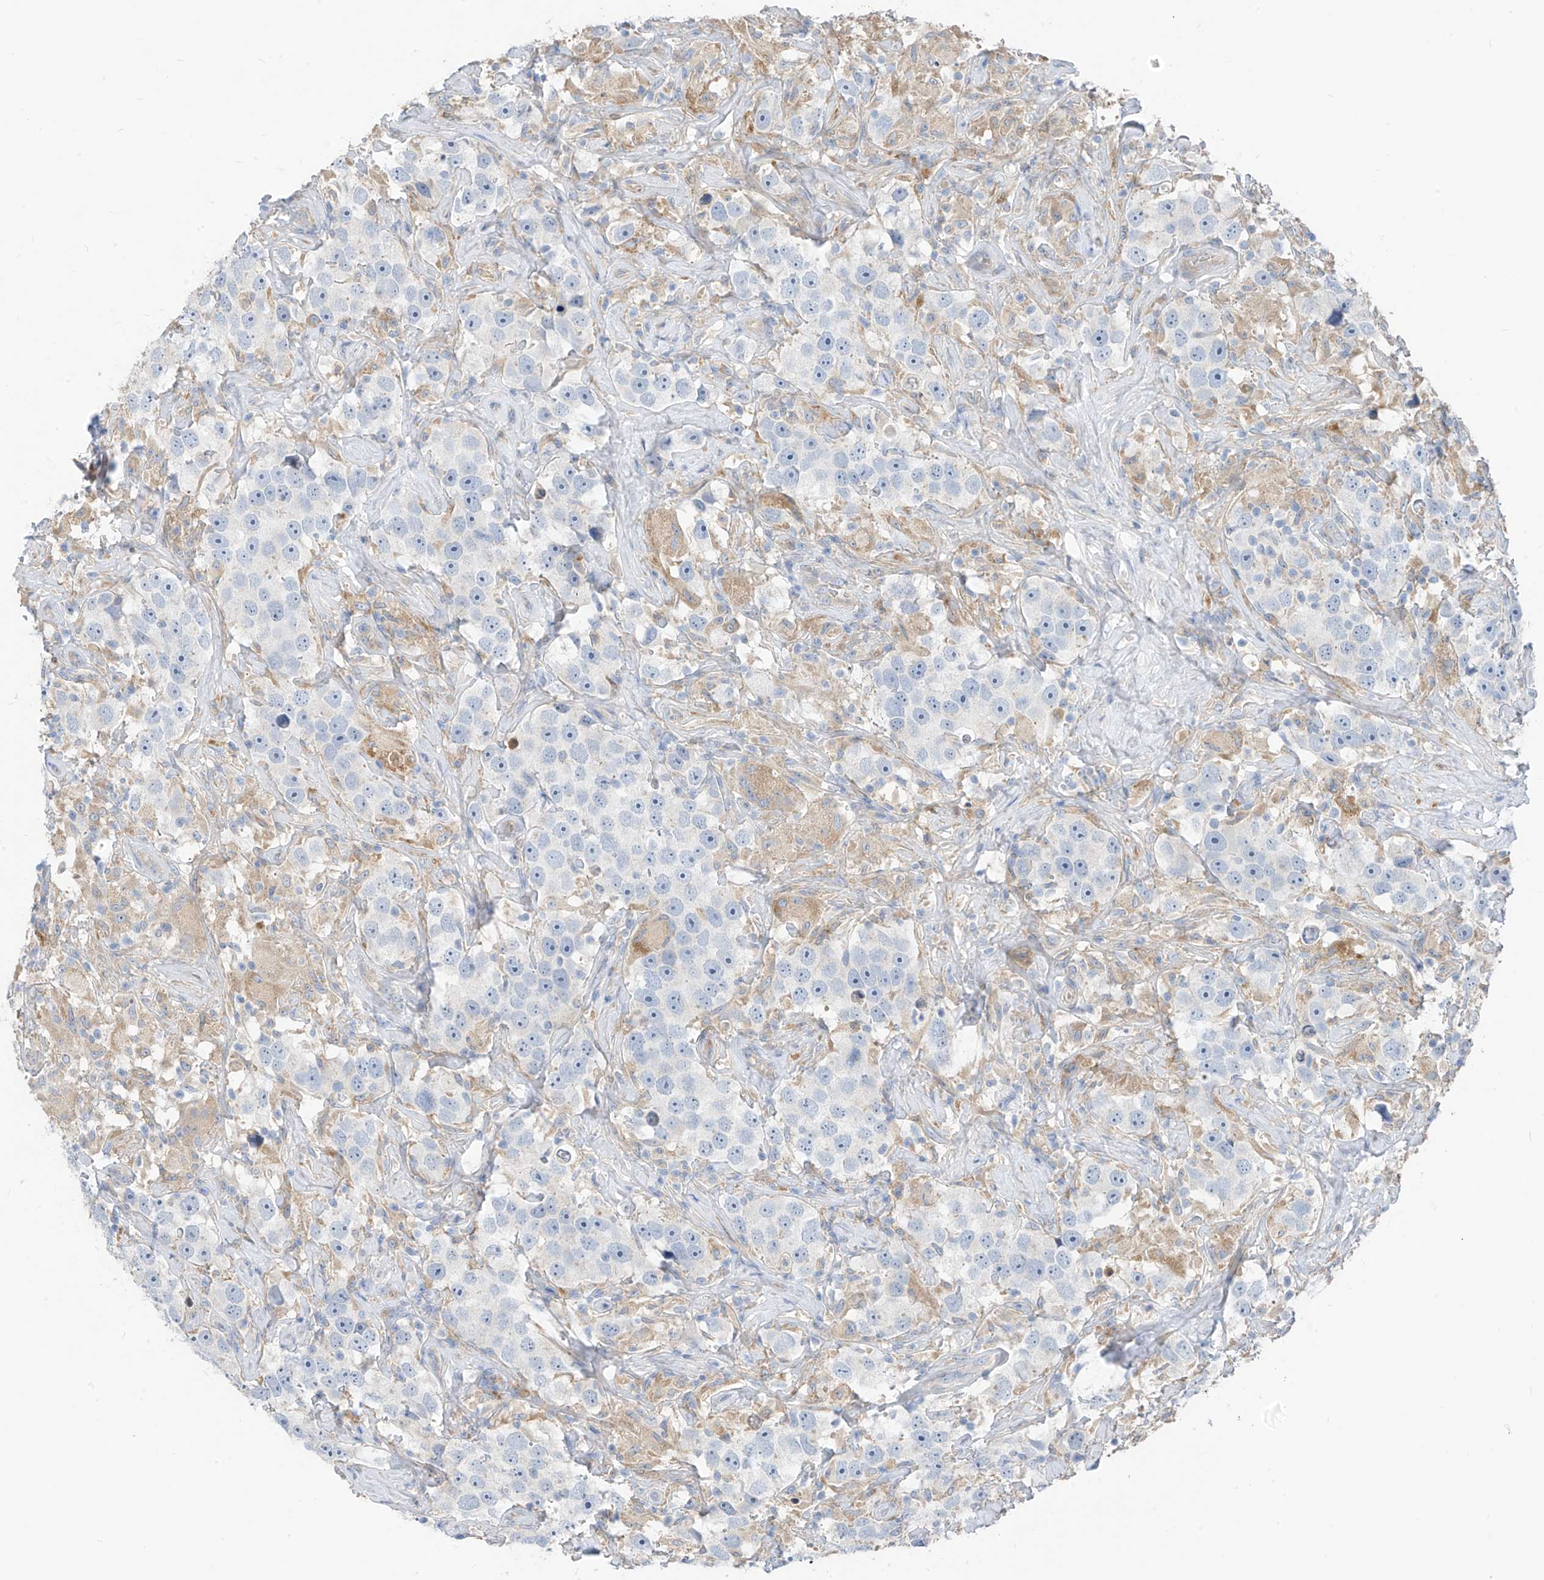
{"staining": {"intensity": "negative", "quantity": "none", "location": "none"}, "tissue": "testis cancer", "cell_type": "Tumor cells", "image_type": "cancer", "snomed": [{"axis": "morphology", "description": "Seminoma, NOS"}, {"axis": "topography", "description": "Testis"}], "caption": "Tumor cells are negative for protein expression in human testis cancer (seminoma).", "gene": "LDAH", "patient": {"sex": "male", "age": 49}}